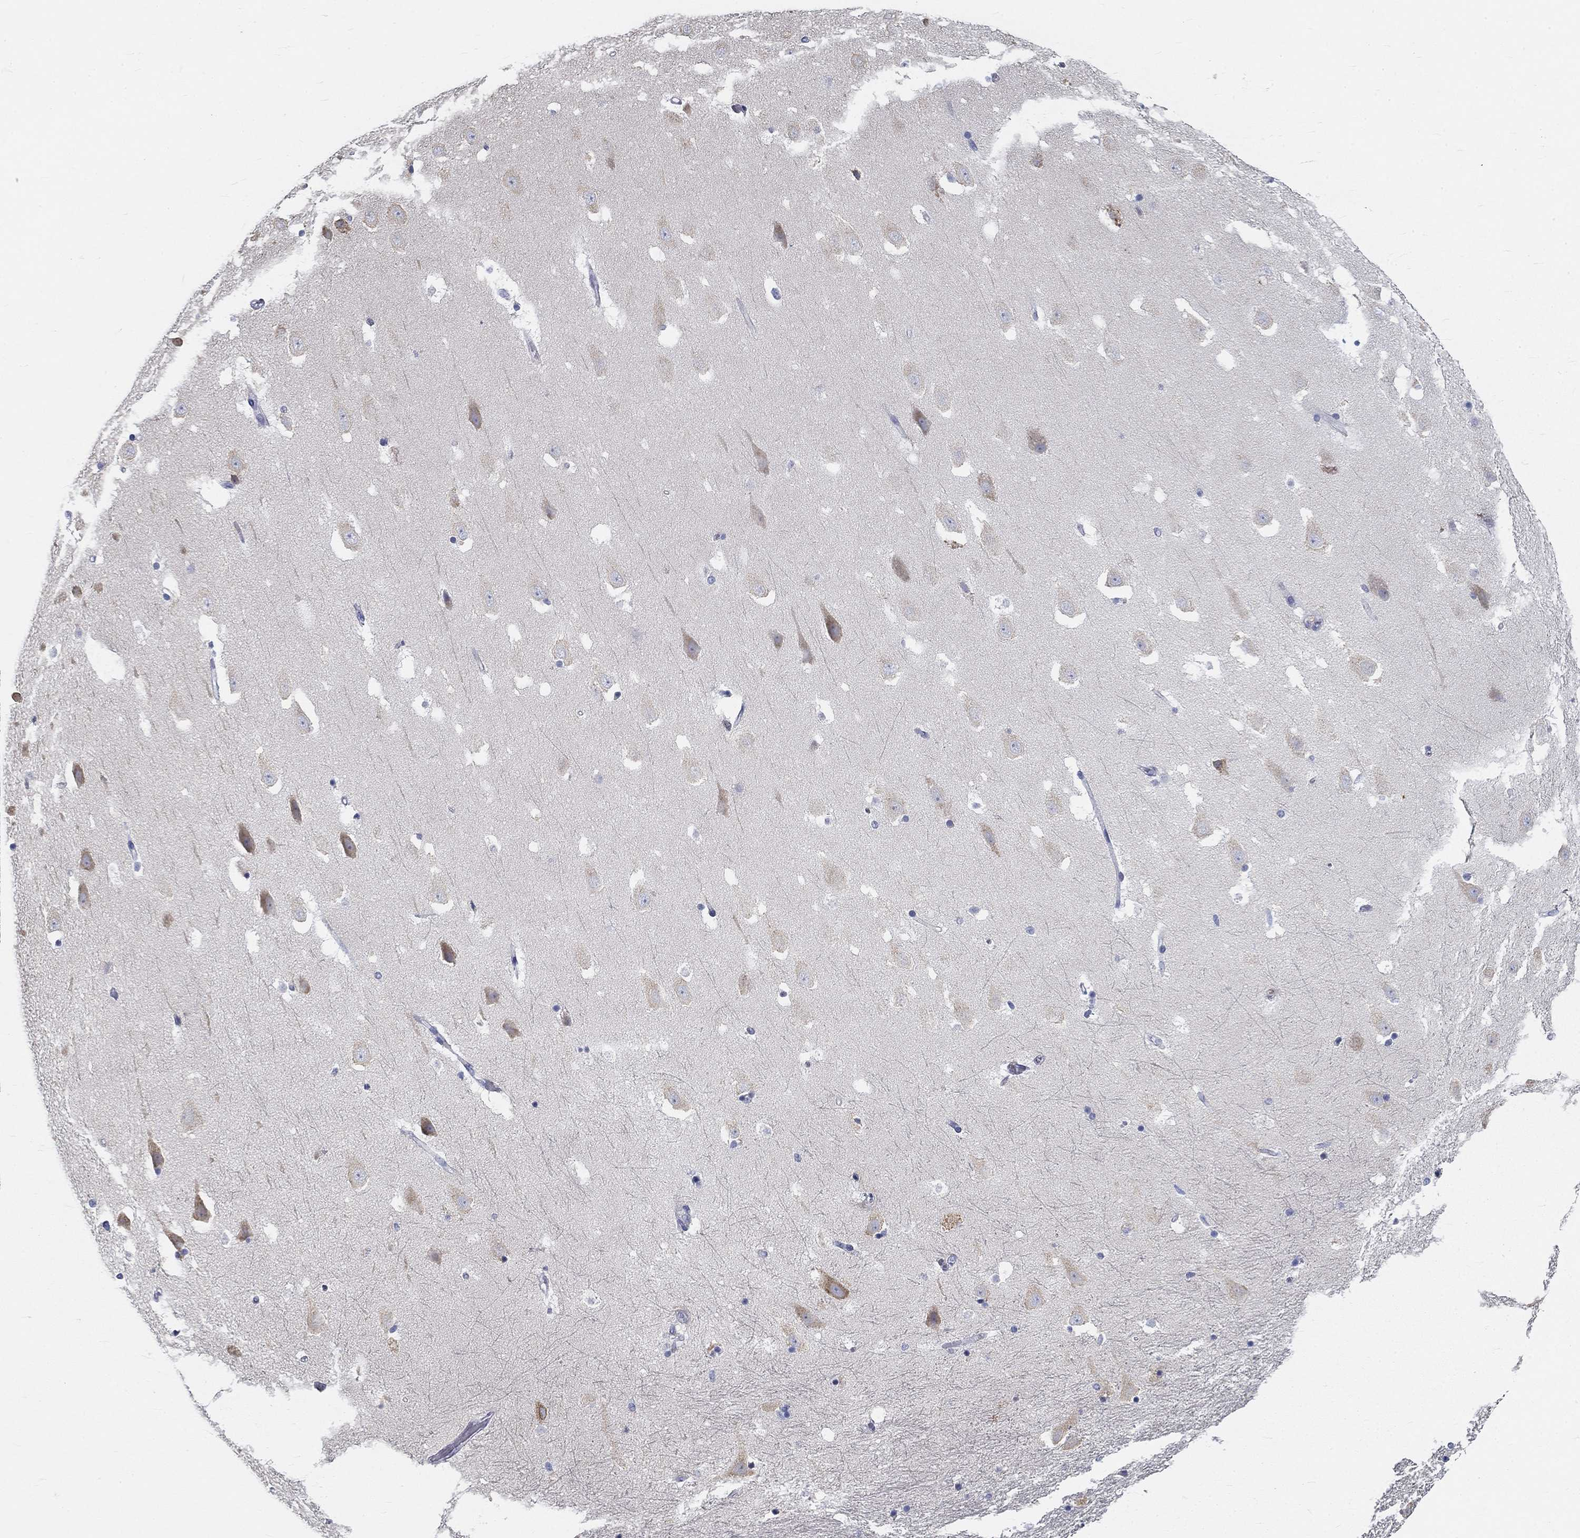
{"staining": {"intensity": "negative", "quantity": "none", "location": "none"}, "tissue": "hippocampus", "cell_type": "Glial cells", "image_type": "normal", "snomed": [{"axis": "morphology", "description": "Normal tissue, NOS"}, {"axis": "topography", "description": "Hippocampus"}], "caption": "Immunohistochemistry (IHC) photomicrograph of normal human hippocampus stained for a protein (brown), which reveals no expression in glial cells.", "gene": "GALNTL5", "patient": {"sex": "male", "age": 49}}